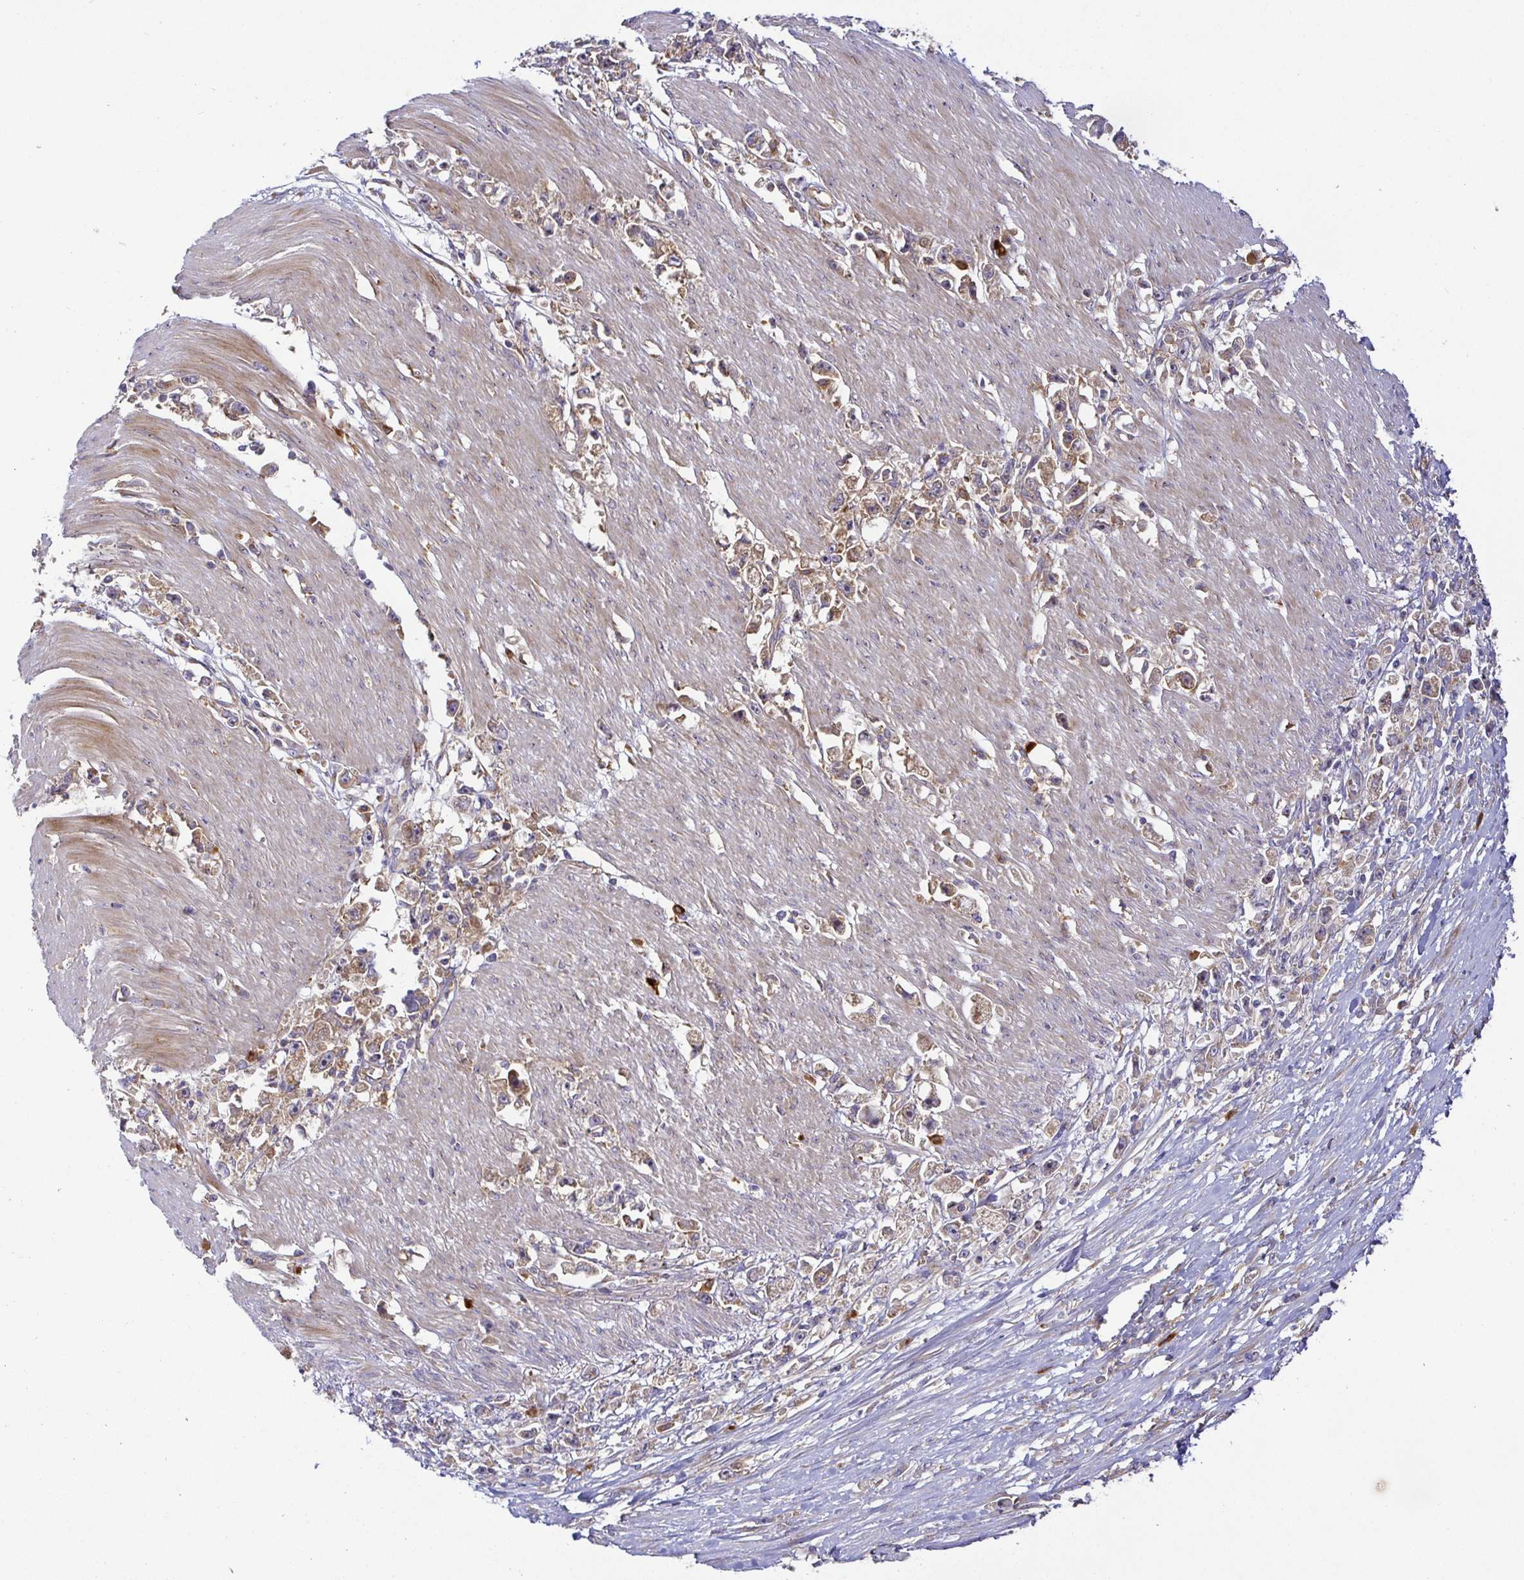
{"staining": {"intensity": "moderate", "quantity": ">75%", "location": "cytoplasmic/membranous"}, "tissue": "stomach cancer", "cell_type": "Tumor cells", "image_type": "cancer", "snomed": [{"axis": "morphology", "description": "Adenocarcinoma, NOS"}, {"axis": "topography", "description": "Stomach"}], "caption": "Adenocarcinoma (stomach) tissue shows moderate cytoplasmic/membranous expression in about >75% of tumor cells, visualized by immunohistochemistry.", "gene": "SNX8", "patient": {"sex": "female", "age": 59}}